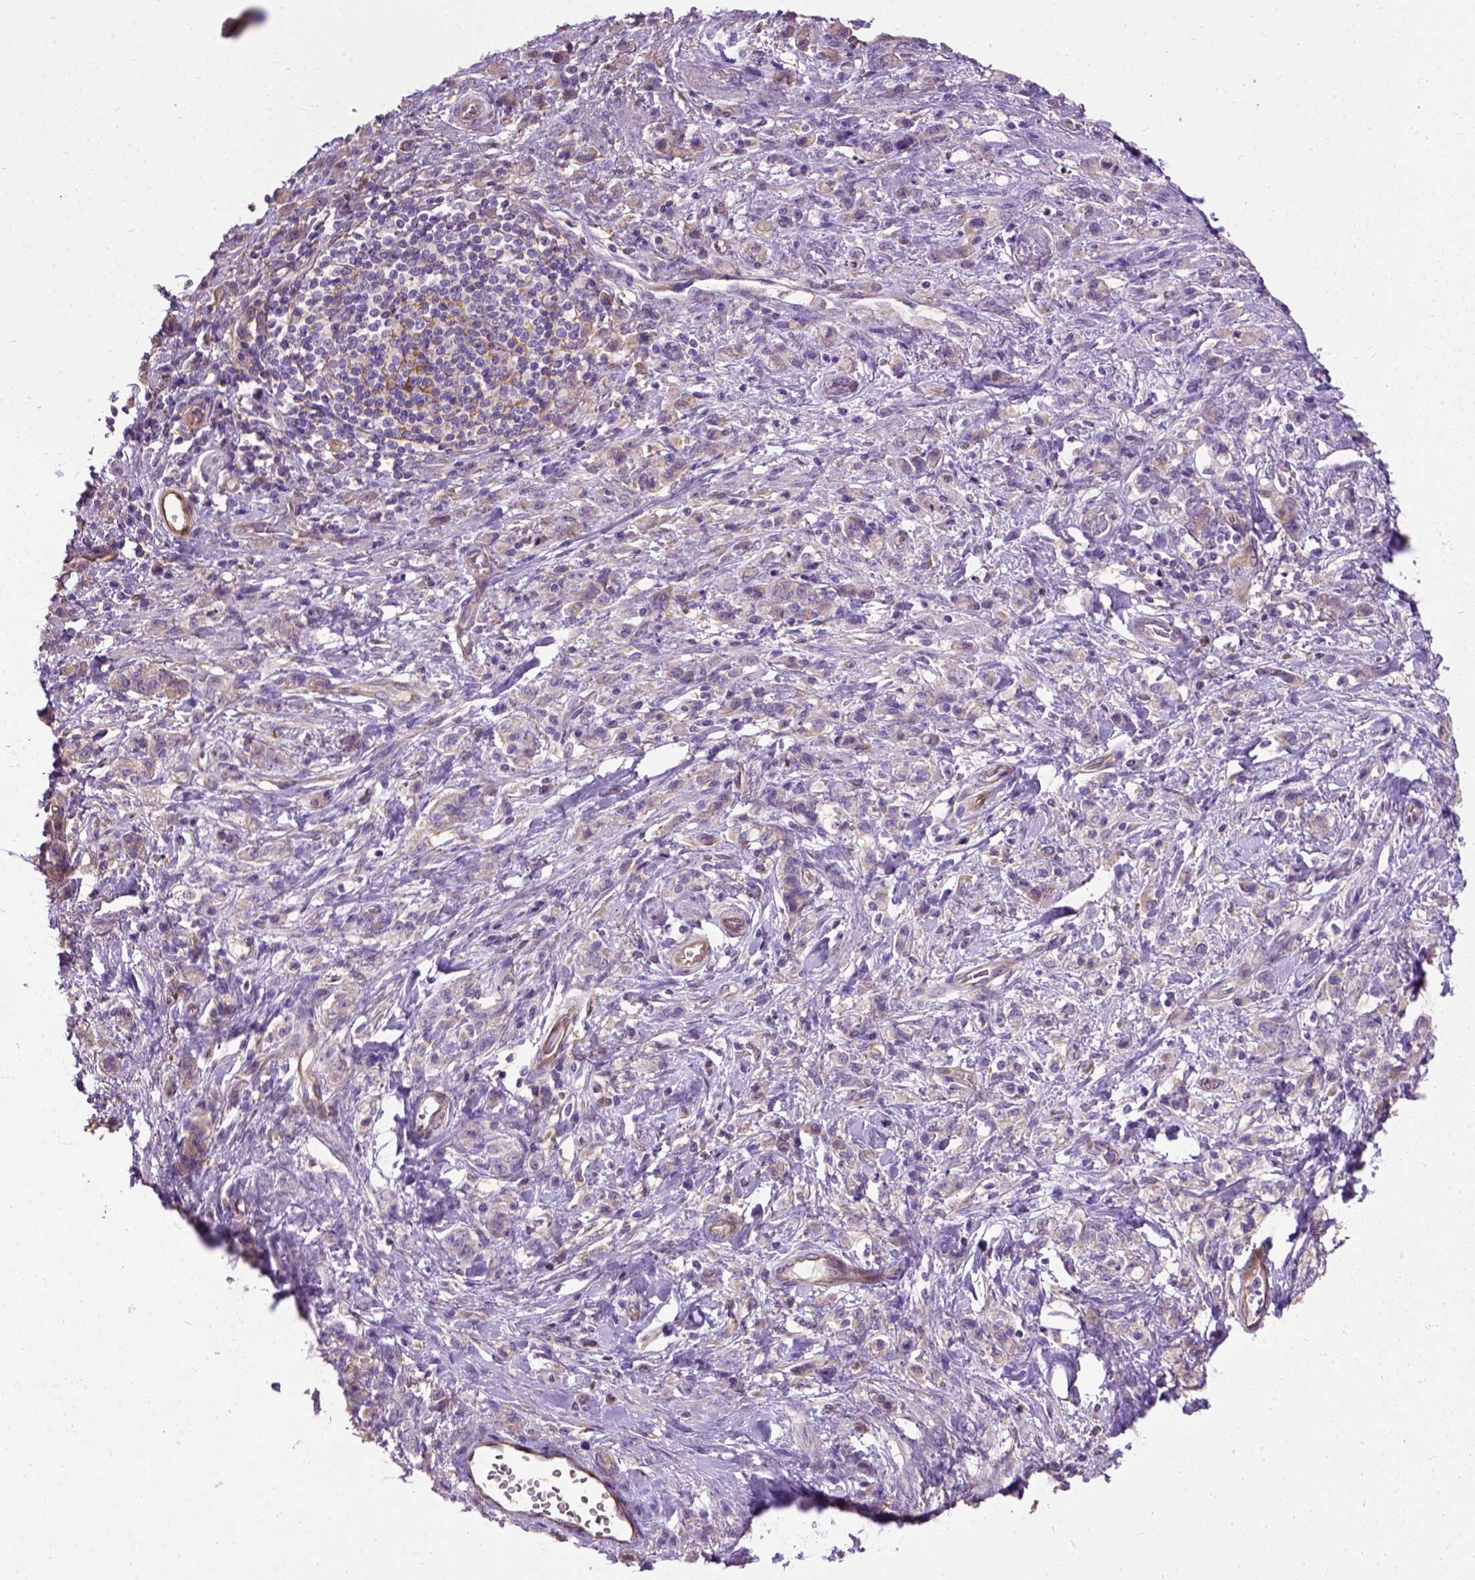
{"staining": {"intensity": "negative", "quantity": "none", "location": "none"}, "tissue": "stomach cancer", "cell_type": "Tumor cells", "image_type": "cancer", "snomed": [{"axis": "morphology", "description": "Adenocarcinoma, NOS"}, {"axis": "topography", "description": "Stomach"}], "caption": "Immunohistochemical staining of human stomach cancer shows no significant positivity in tumor cells. Brightfield microscopy of IHC stained with DAB (brown) and hematoxylin (blue), captured at high magnification.", "gene": "SEMA4F", "patient": {"sex": "male", "age": 77}}